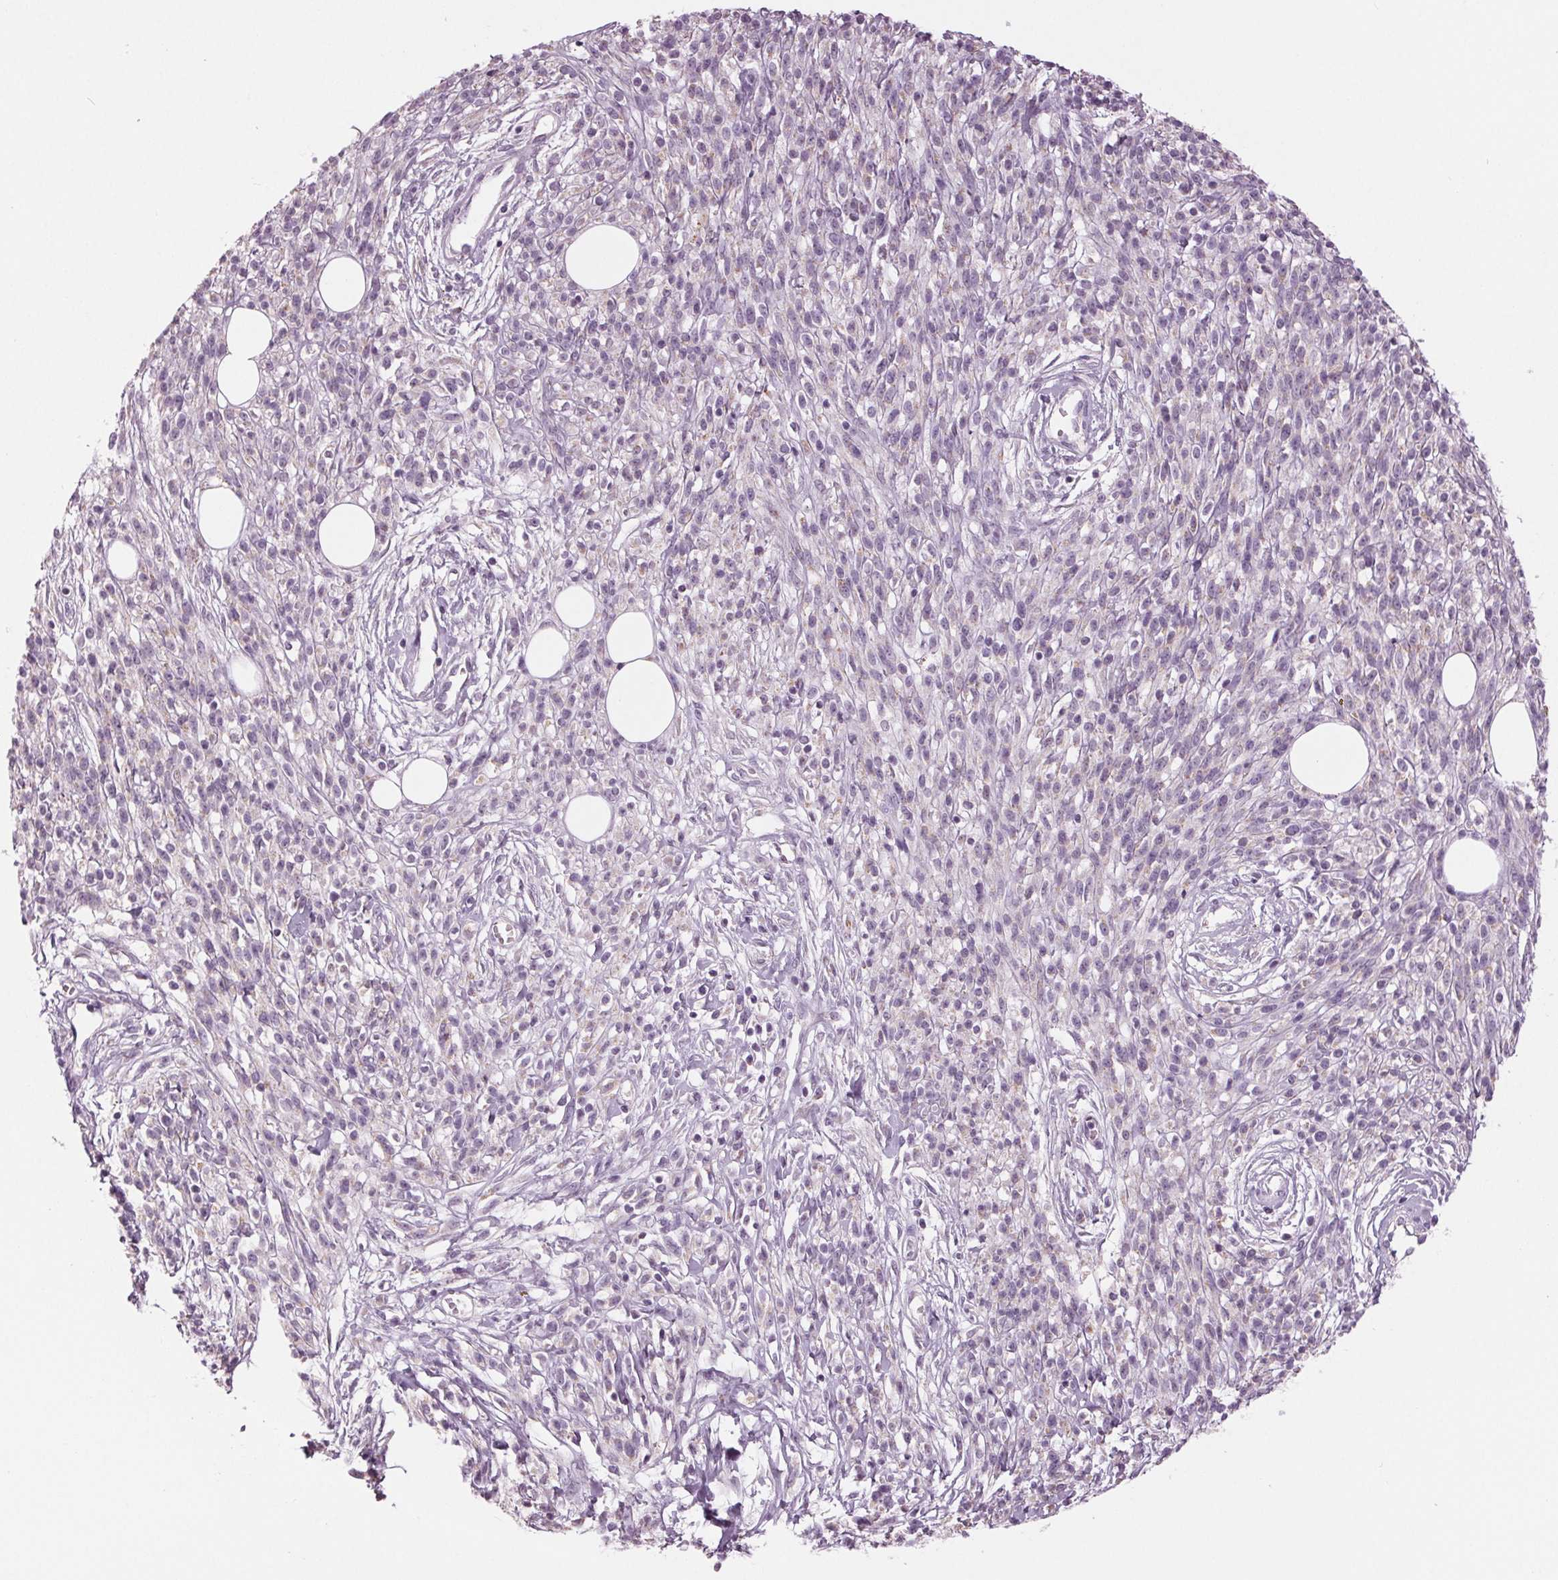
{"staining": {"intensity": "negative", "quantity": "none", "location": "none"}, "tissue": "melanoma", "cell_type": "Tumor cells", "image_type": "cancer", "snomed": [{"axis": "morphology", "description": "Malignant melanoma, NOS"}, {"axis": "topography", "description": "Skin"}, {"axis": "topography", "description": "Skin of trunk"}], "caption": "IHC histopathology image of neoplastic tissue: melanoma stained with DAB (3,3'-diaminobenzidine) shows no significant protein positivity in tumor cells.", "gene": "SAMD4A", "patient": {"sex": "male", "age": 74}}